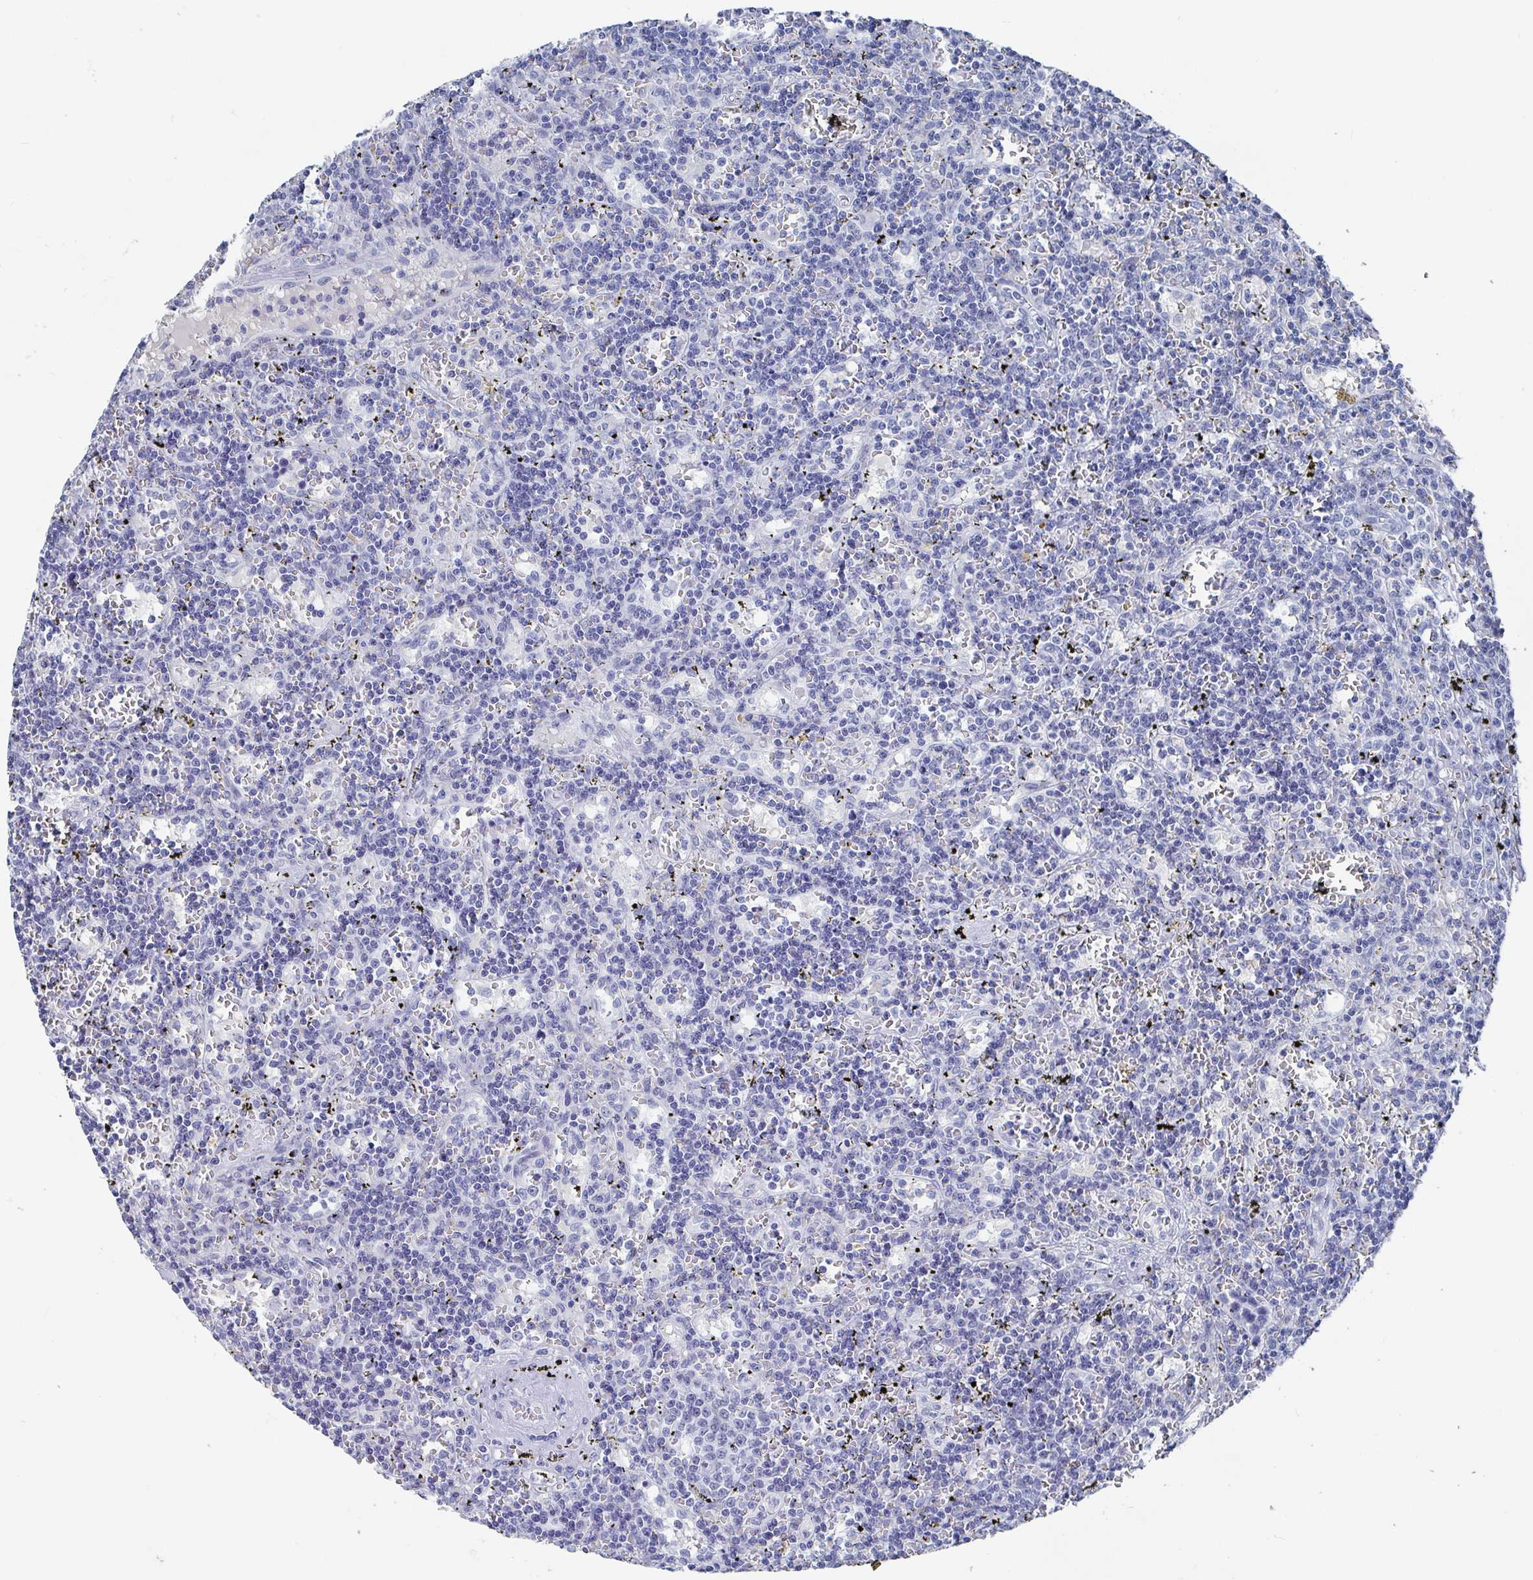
{"staining": {"intensity": "negative", "quantity": "none", "location": "none"}, "tissue": "lymphoma", "cell_type": "Tumor cells", "image_type": "cancer", "snomed": [{"axis": "morphology", "description": "Malignant lymphoma, non-Hodgkin's type, Low grade"}, {"axis": "topography", "description": "Spleen"}], "caption": "A photomicrograph of lymphoma stained for a protein displays no brown staining in tumor cells.", "gene": "CAMKV", "patient": {"sex": "male", "age": 60}}